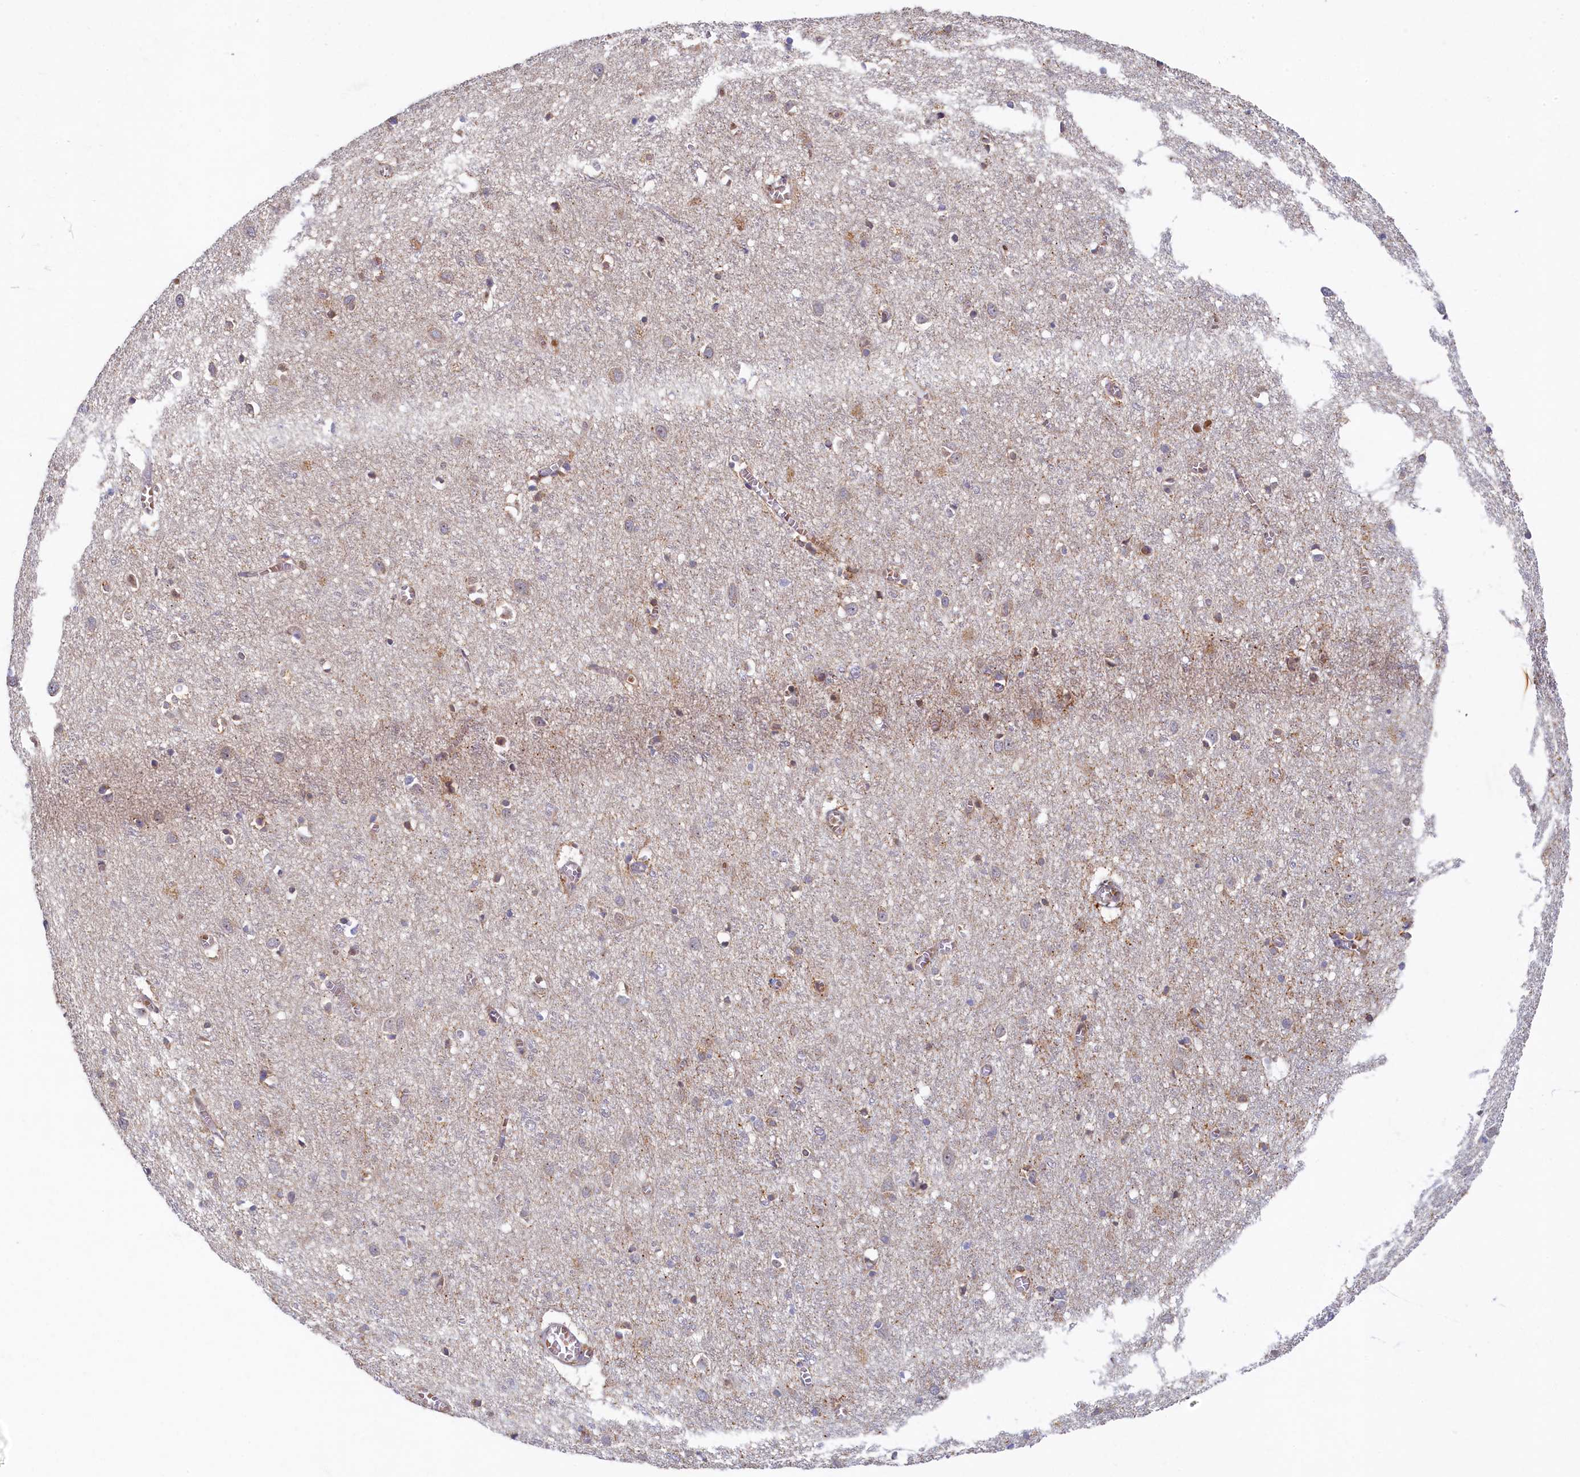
{"staining": {"intensity": "weak", "quantity": "25%-75%", "location": "cytoplasmic/membranous"}, "tissue": "cerebral cortex", "cell_type": "Endothelial cells", "image_type": "normal", "snomed": [{"axis": "morphology", "description": "Normal tissue, NOS"}, {"axis": "topography", "description": "Cerebral cortex"}], "caption": "Cerebral cortex stained with DAB (3,3'-diaminobenzidine) immunohistochemistry (IHC) exhibits low levels of weak cytoplasmic/membranous staining in about 25%-75% of endothelial cells.", "gene": "CEP20", "patient": {"sex": "female", "age": 64}}